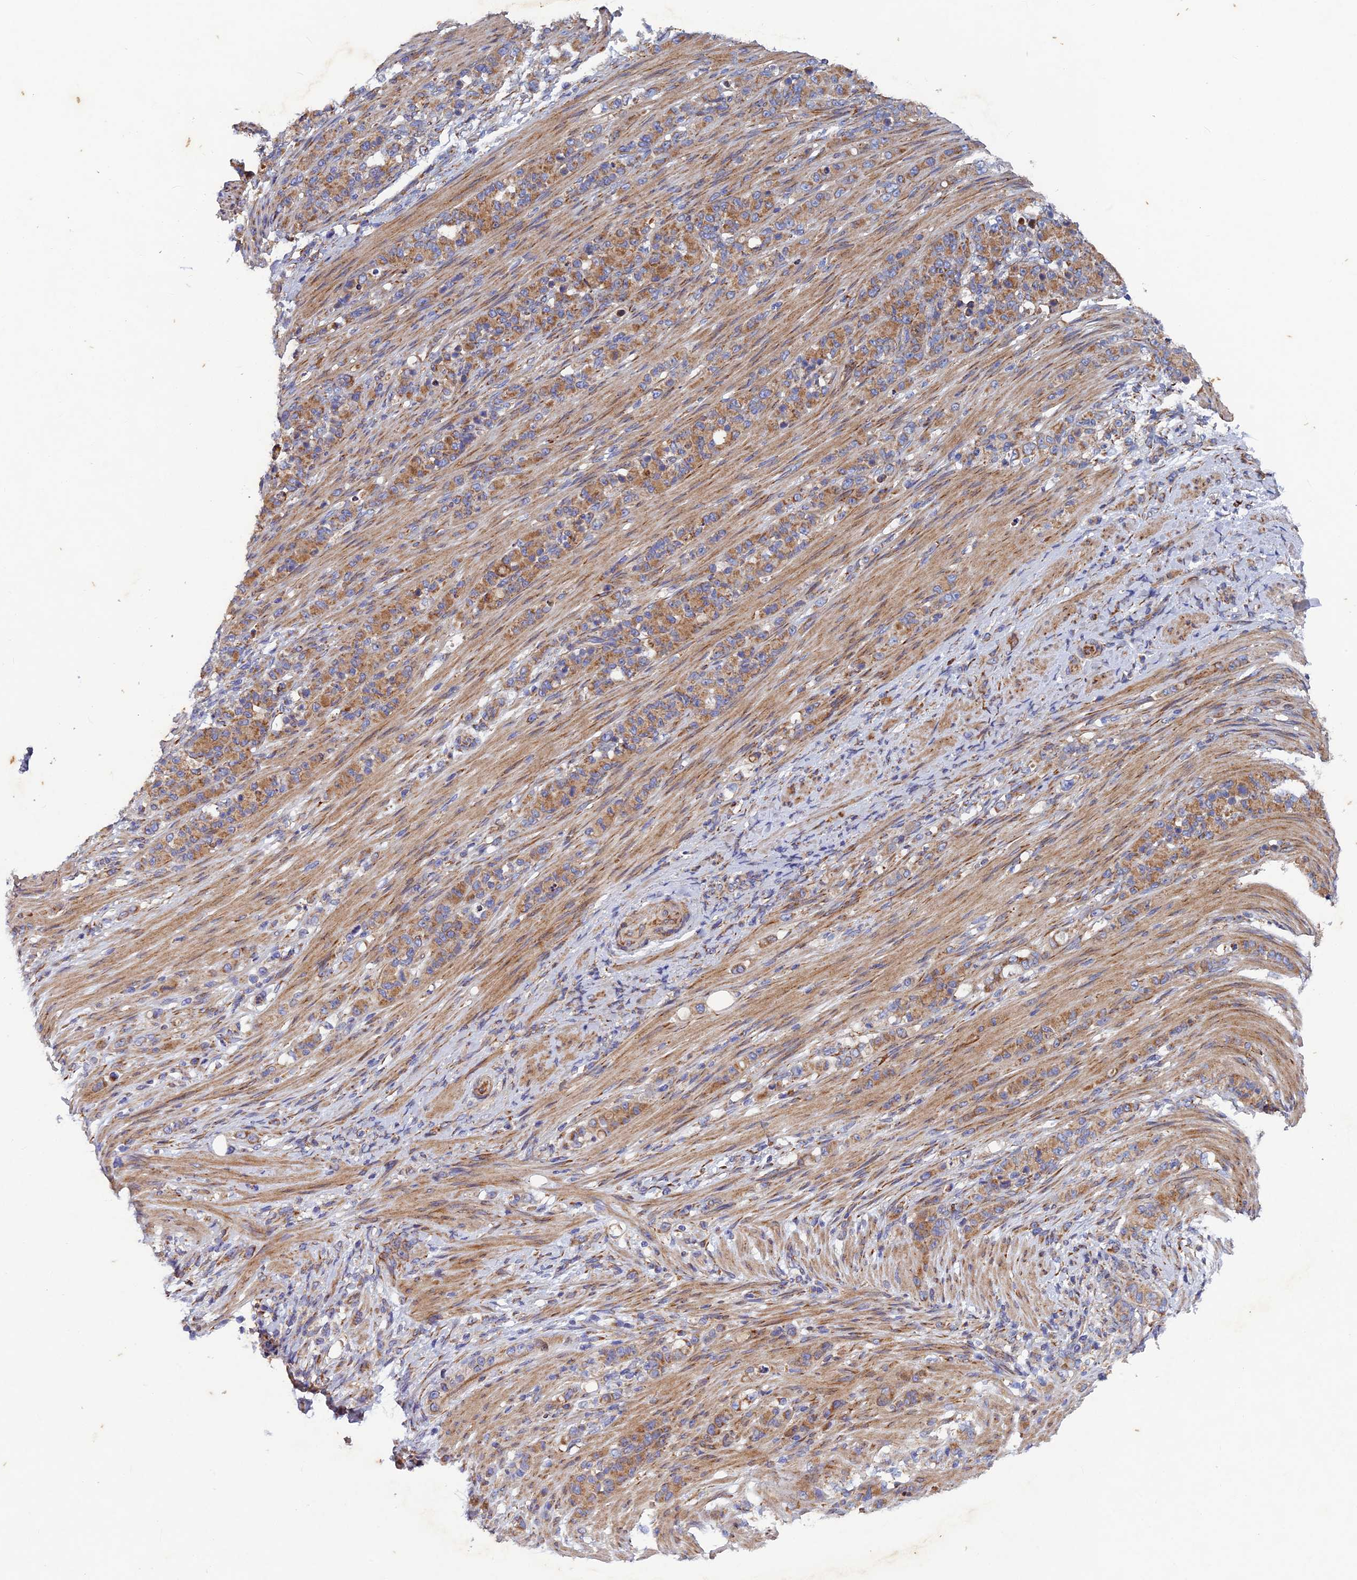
{"staining": {"intensity": "moderate", "quantity": ">75%", "location": "cytoplasmic/membranous"}, "tissue": "stomach cancer", "cell_type": "Tumor cells", "image_type": "cancer", "snomed": [{"axis": "morphology", "description": "Adenocarcinoma, NOS"}, {"axis": "topography", "description": "Stomach"}], "caption": "Stomach cancer (adenocarcinoma) stained with IHC demonstrates moderate cytoplasmic/membranous positivity in about >75% of tumor cells.", "gene": "AP4S1", "patient": {"sex": "female", "age": 79}}